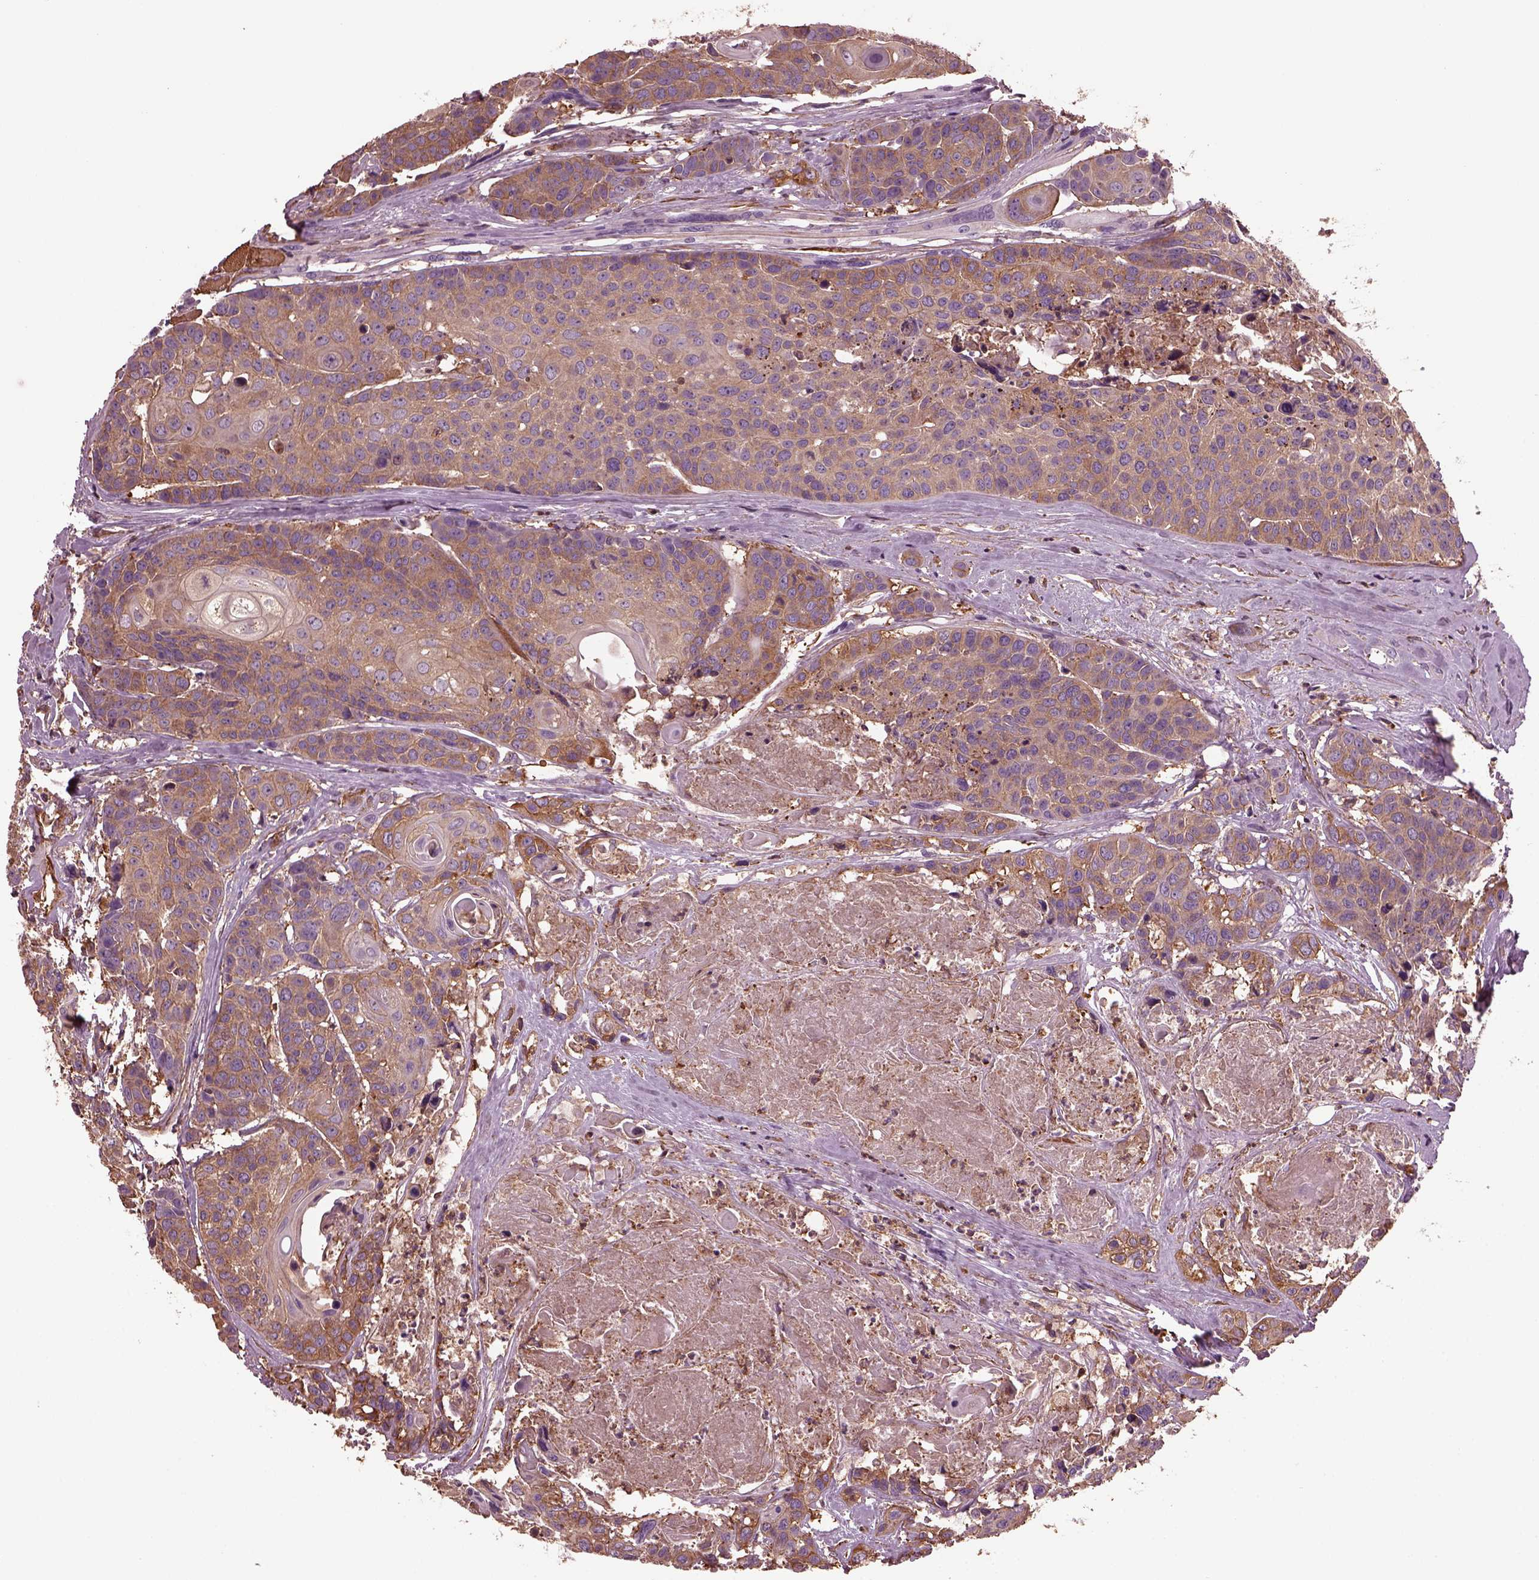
{"staining": {"intensity": "moderate", "quantity": ">75%", "location": "cytoplasmic/membranous"}, "tissue": "head and neck cancer", "cell_type": "Tumor cells", "image_type": "cancer", "snomed": [{"axis": "morphology", "description": "Squamous cell carcinoma, NOS"}, {"axis": "topography", "description": "Oral tissue"}, {"axis": "topography", "description": "Head-Neck"}], "caption": "Head and neck cancer stained with a brown dye reveals moderate cytoplasmic/membranous positive positivity in approximately >75% of tumor cells.", "gene": "MYL6", "patient": {"sex": "male", "age": 56}}